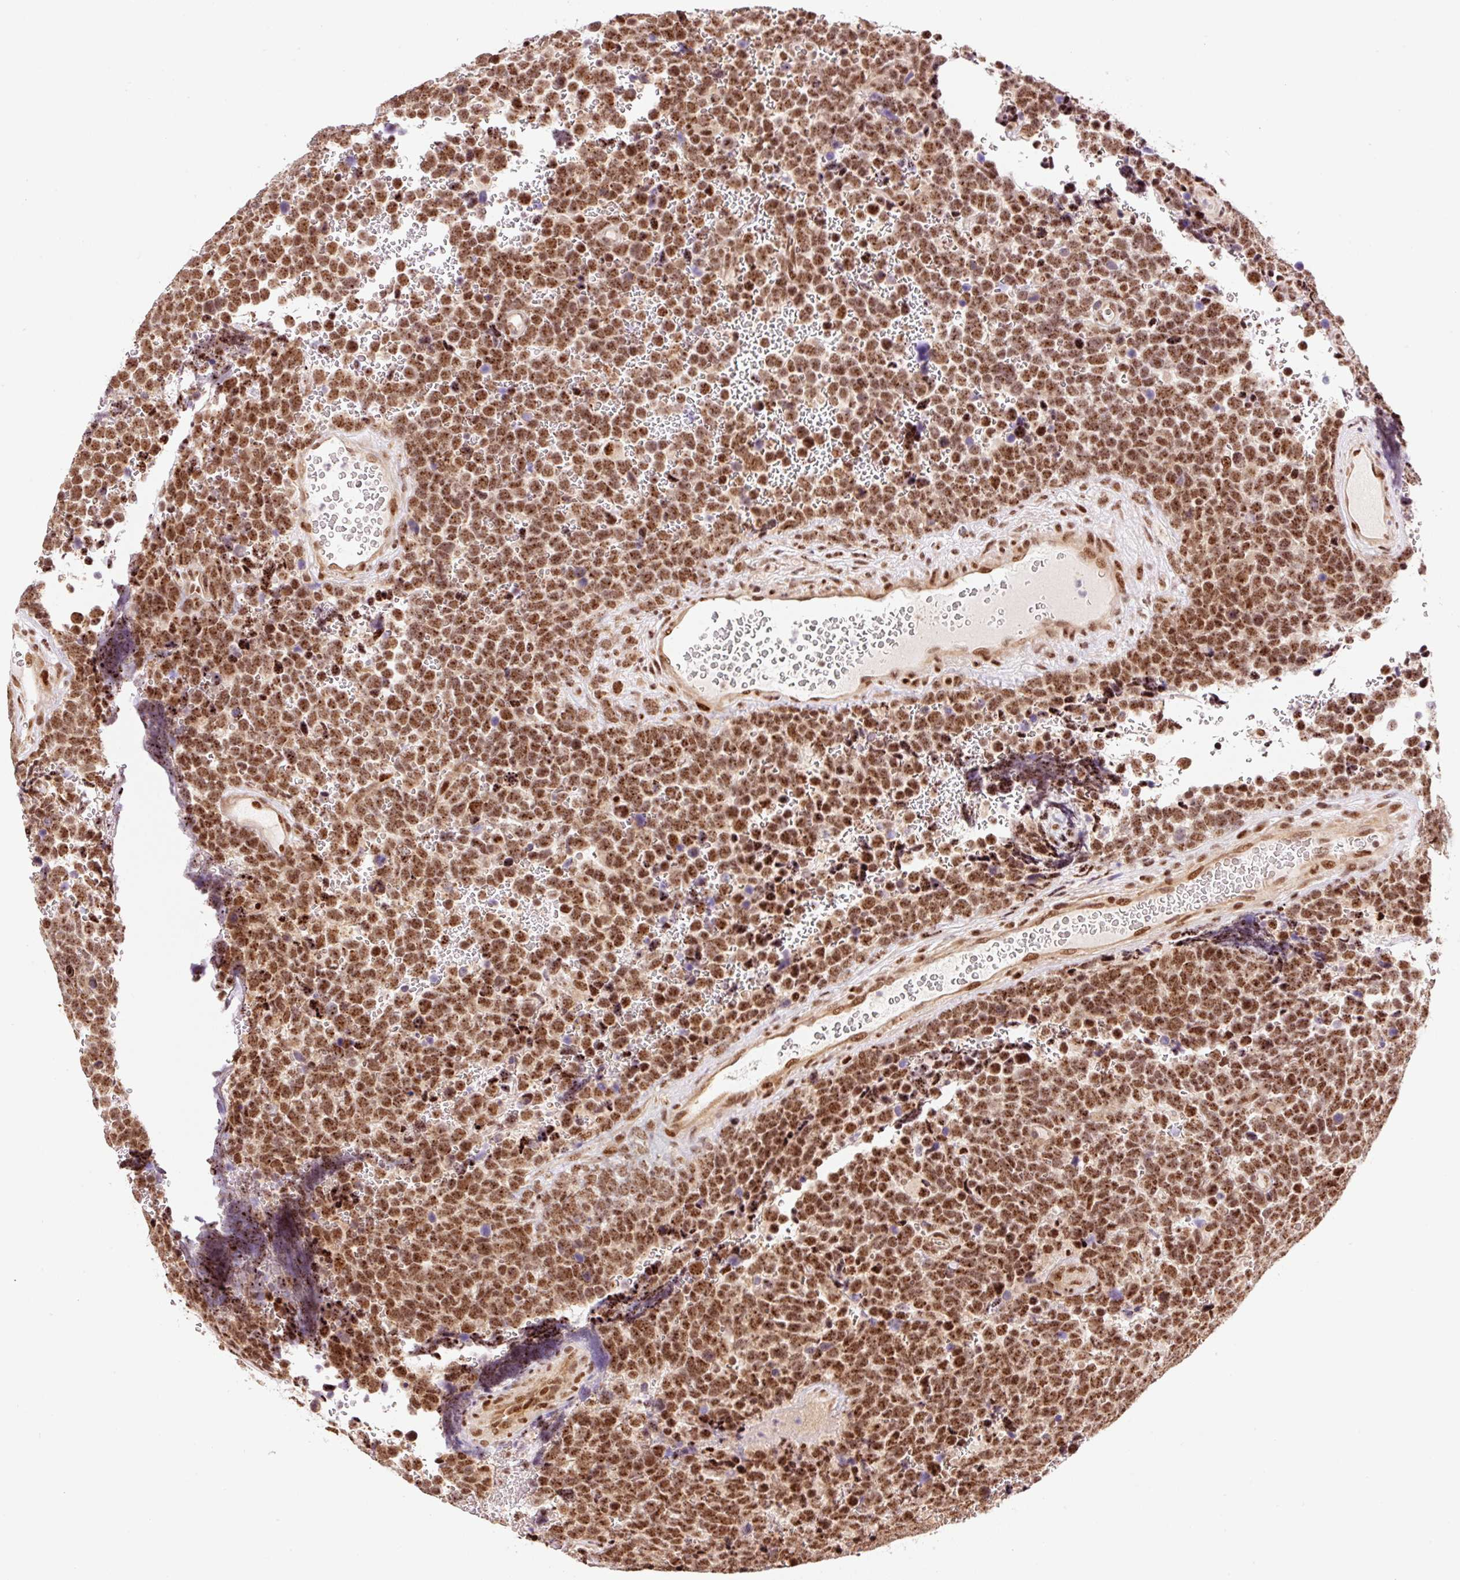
{"staining": {"intensity": "strong", "quantity": ">75%", "location": "nuclear"}, "tissue": "urothelial cancer", "cell_type": "Tumor cells", "image_type": "cancer", "snomed": [{"axis": "morphology", "description": "Urothelial carcinoma, High grade"}, {"axis": "topography", "description": "Urinary bladder"}], "caption": "IHC micrograph of neoplastic tissue: urothelial cancer stained using IHC demonstrates high levels of strong protein expression localized specifically in the nuclear of tumor cells, appearing as a nuclear brown color.", "gene": "INTS8", "patient": {"sex": "female", "age": 82}}